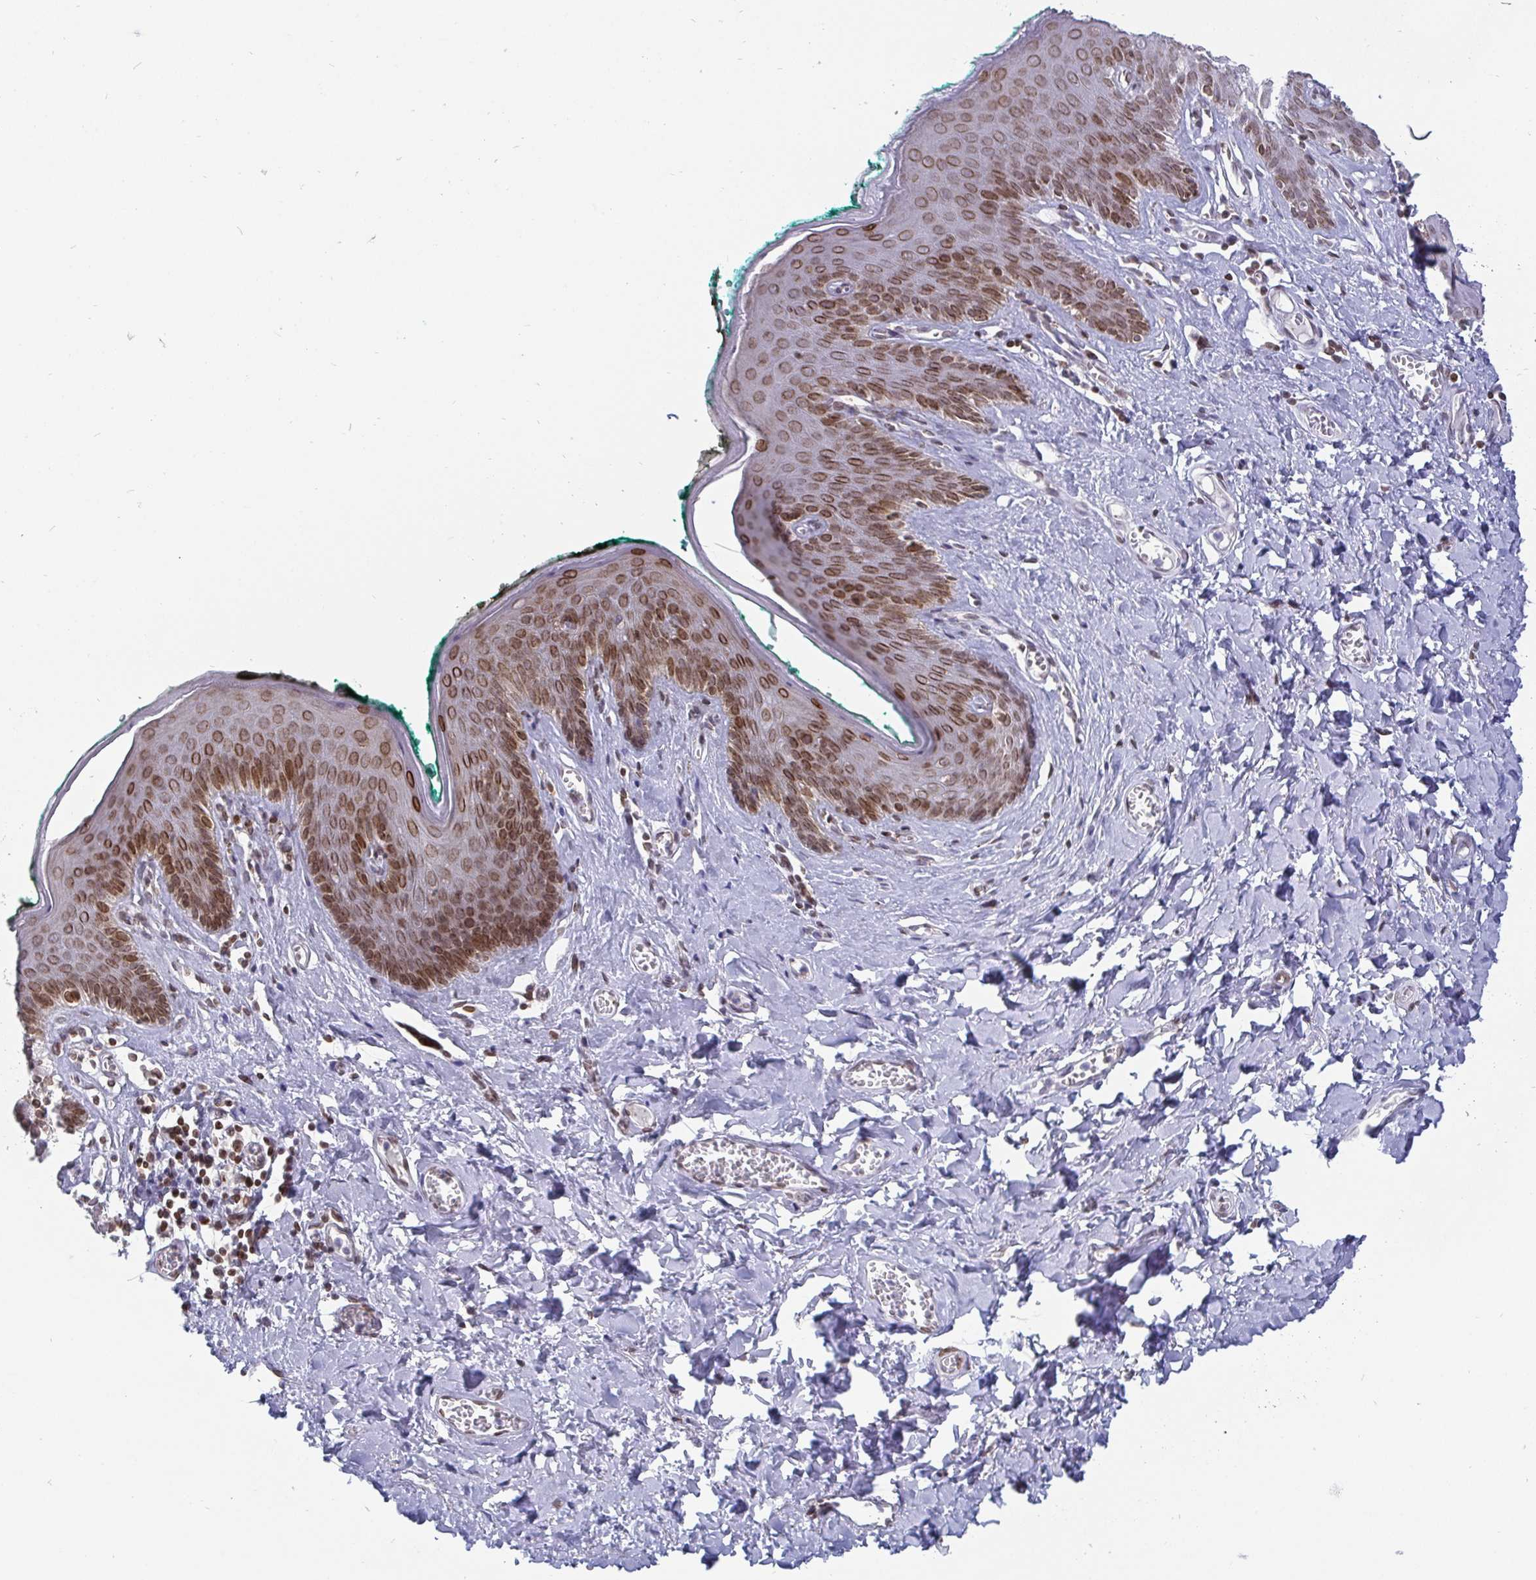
{"staining": {"intensity": "moderate", "quantity": ">75%", "location": "cytoplasmic/membranous,nuclear"}, "tissue": "skin", "cell_type": "Epidermal cells", "image_type": "normal", "snomed": [{"axis": "morphology", "description": "Normal tissue, NOS"}, {"axis": "topography", "description": "Vulva"}, {"axis": "topography", "description": "Peripheral nerve tissue"}], "caption": "A photomicrograph of human skin stained for a protein reveals moderate cytoplasmic/membranous,nuclear brown staining in epidermal cells.", "gene": "EMD", "patient": {"sex": "female", "age": 66}}